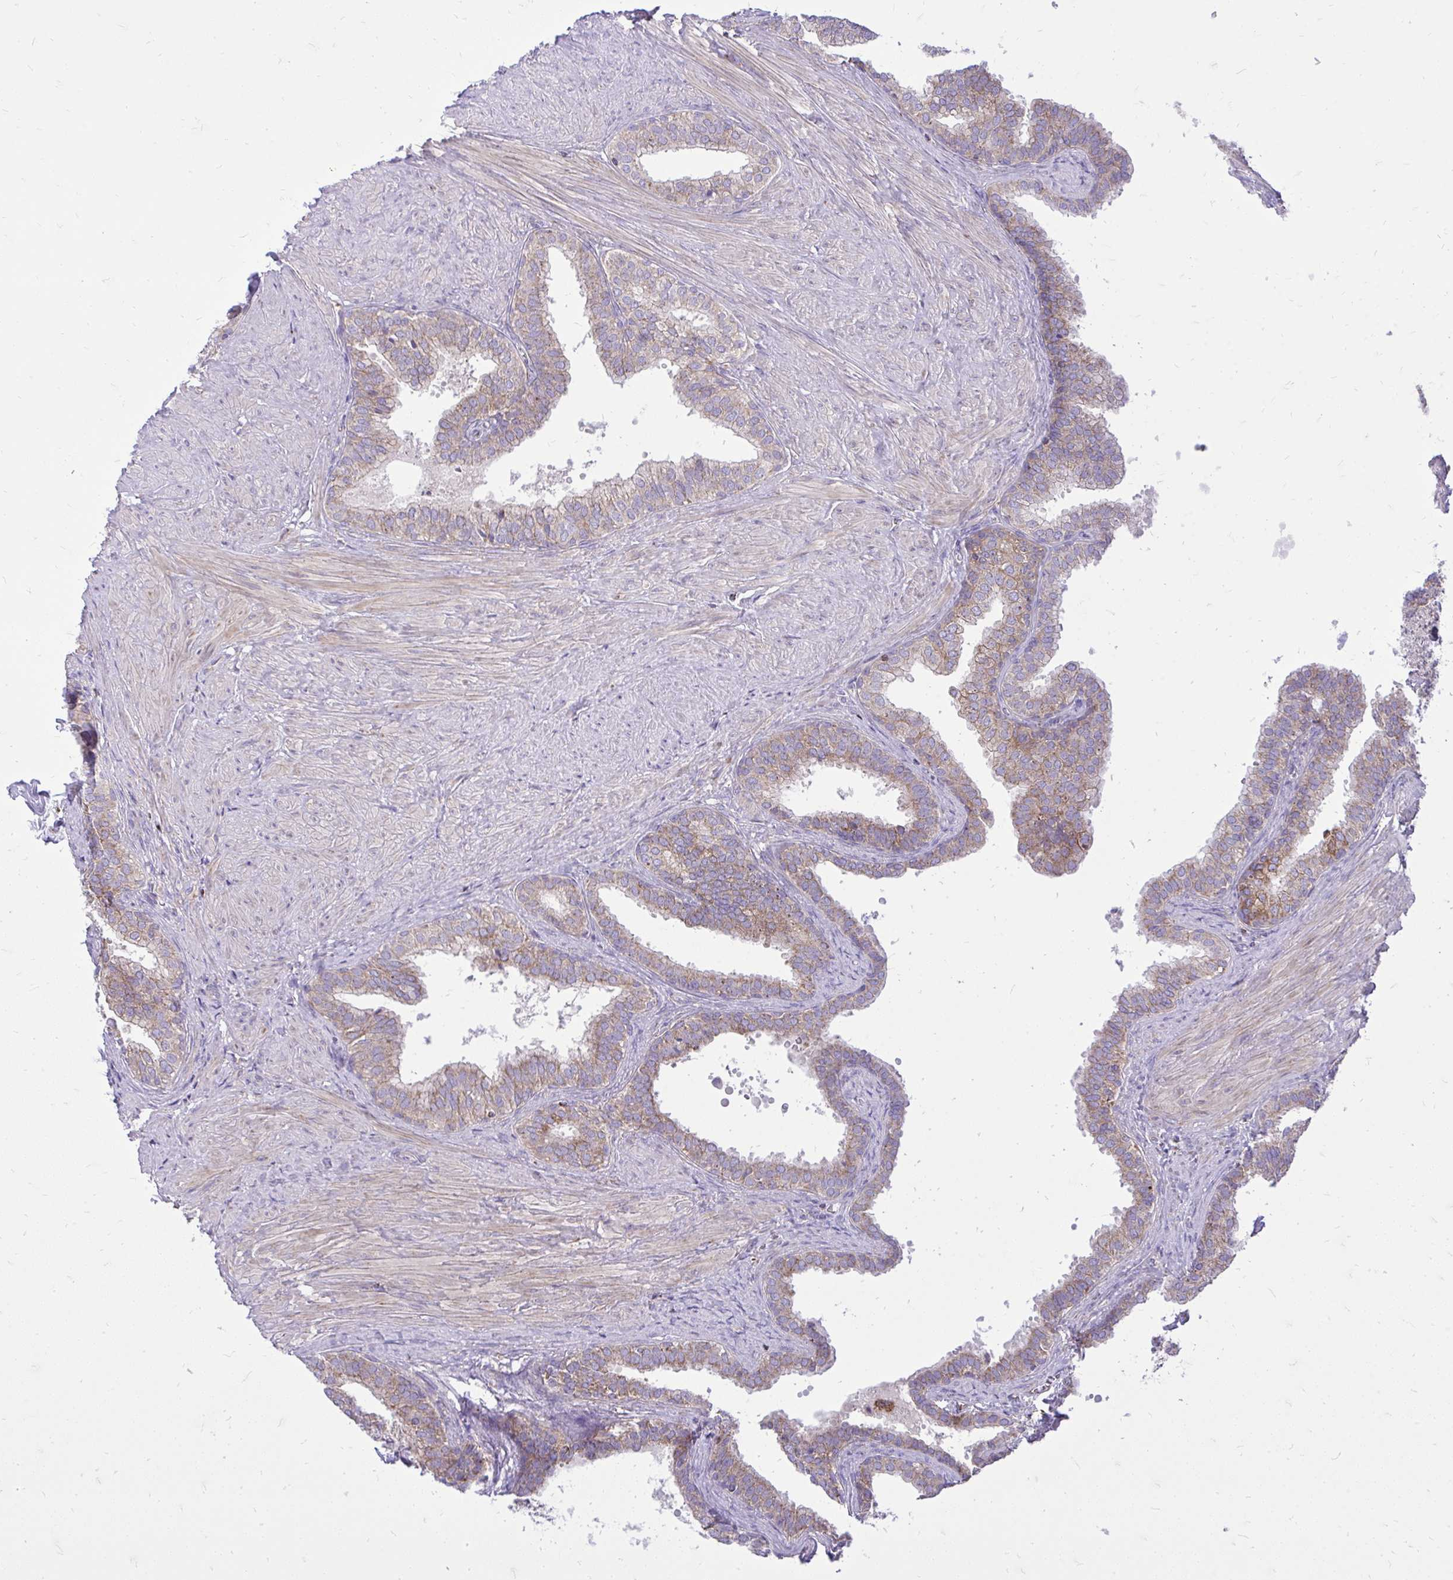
{"staining": {"intensity": "strong", "quantity": "25%-75%", "location": "cytoplasmic/membranous"}, "tissue": "prostate", "cell_type": "Glandular cells", "image_type": "normal", "snomed": [{"axis": "morphology", "description": "Normal tissue, NOS"}, {"axis": "topography", "description": "Prostate"}, {"axis": "topography", "description": "Peripheral nerve tissue"}], "caption": "Brown immunohistochemical staining in normal human prostate exhibits strong cytoplasmic/membranous staining in about 25%-75% of glandular cells. (Brightfield microscopy of DAB IHC at high magnification).", "gene": "SPTBN2", "patient": {"sex": "male", "age": 55}}